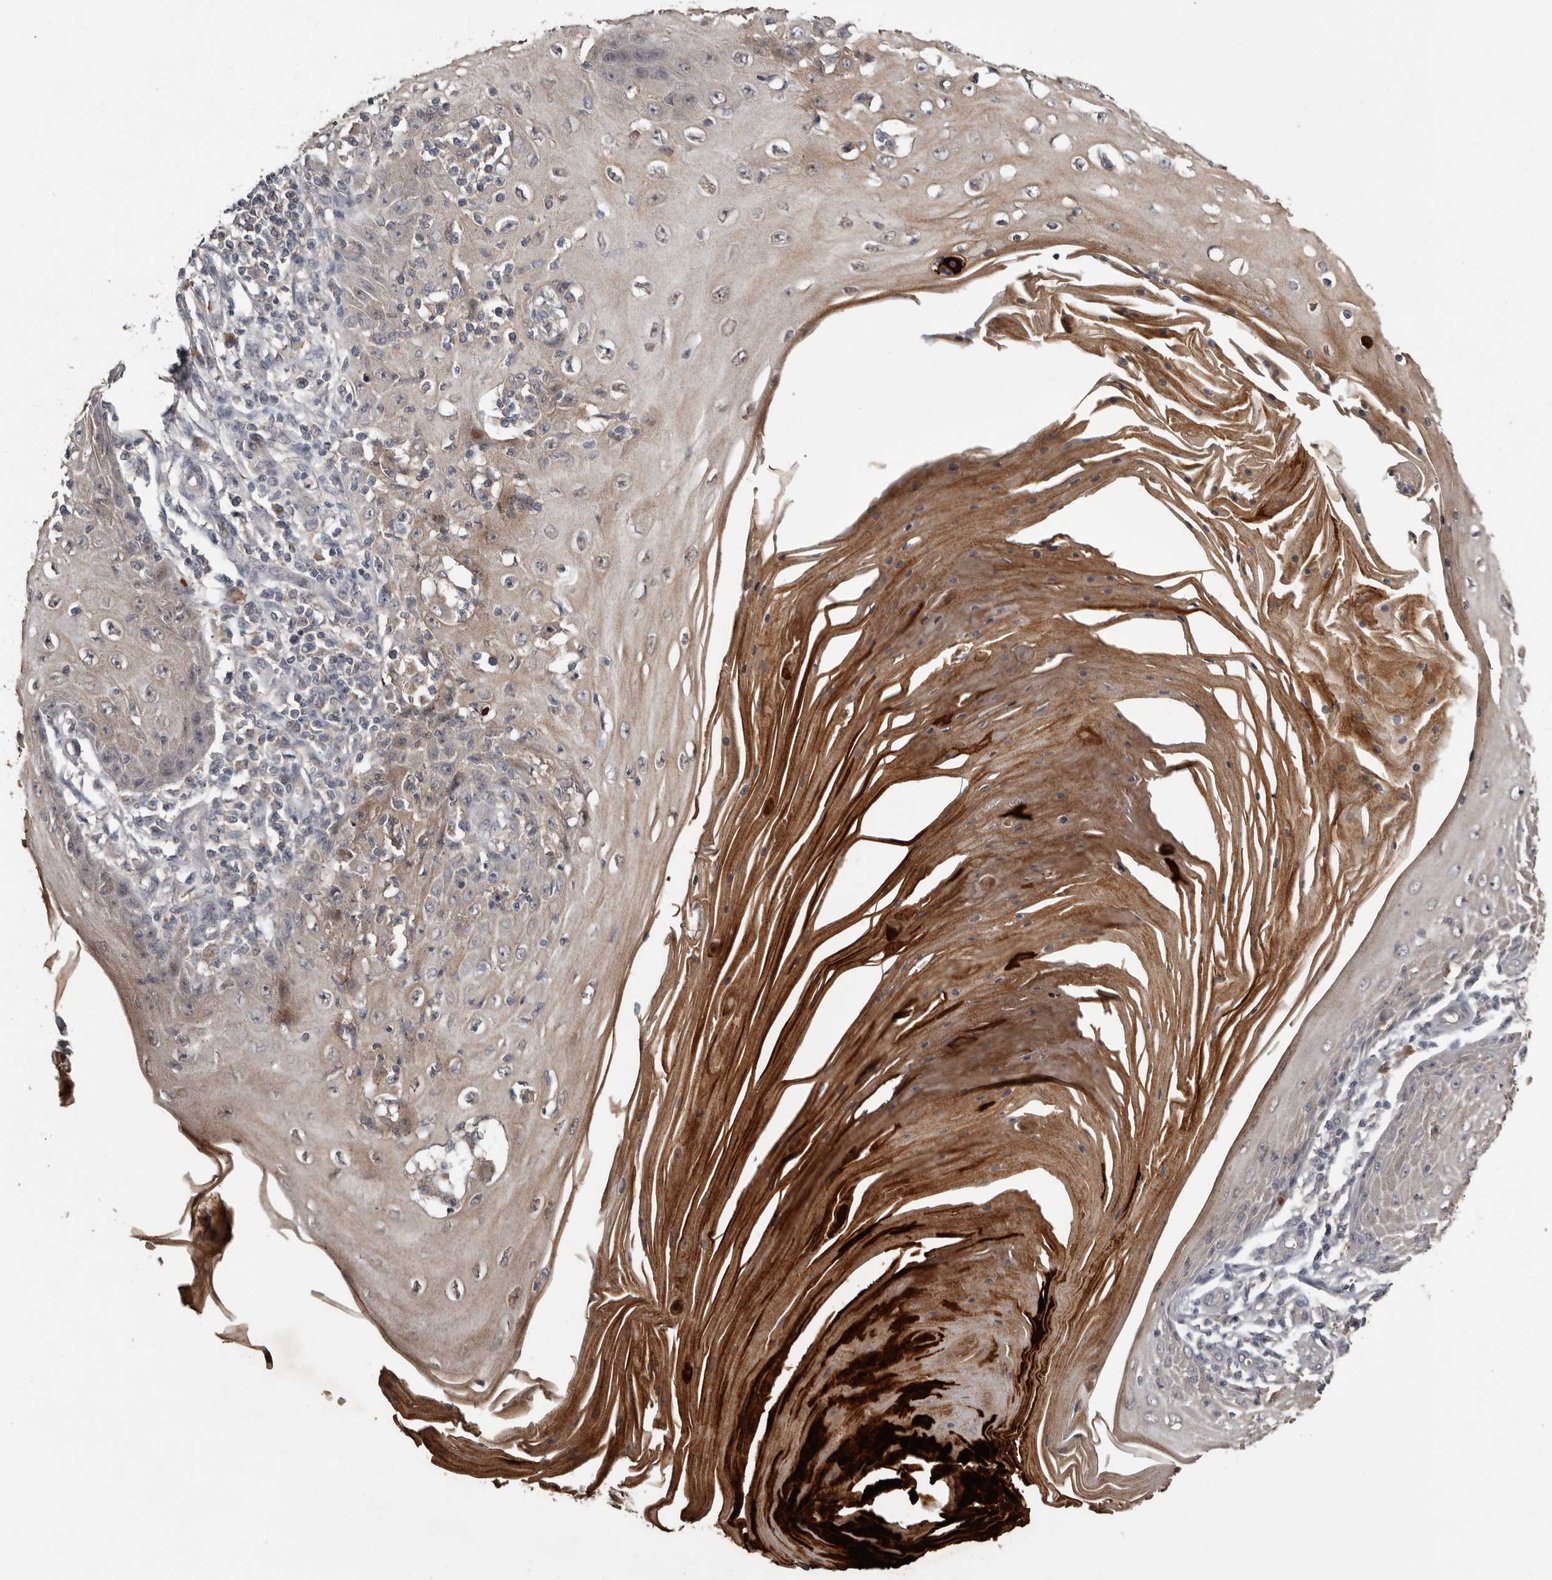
{"staining": {"intensity": "weak", "quantity": "<25%", "location": "cytoplasmic/membranous"}, "tissue": "skin cancer", "cell_type": "Tumor cells", "image_type": "cancer", "snomed": [{"axis": "morphology", "description": "Squamous cell carcinoma, NOS"}, {"axis": "topography", "description": "Skin"}], "caption": "Human skin squamous cell carcinoma stained for a protein using IHC exhibits no staining in tumor cells.", "gene": "NMUR1", "patient": {"sex": "female", "age": 73}}